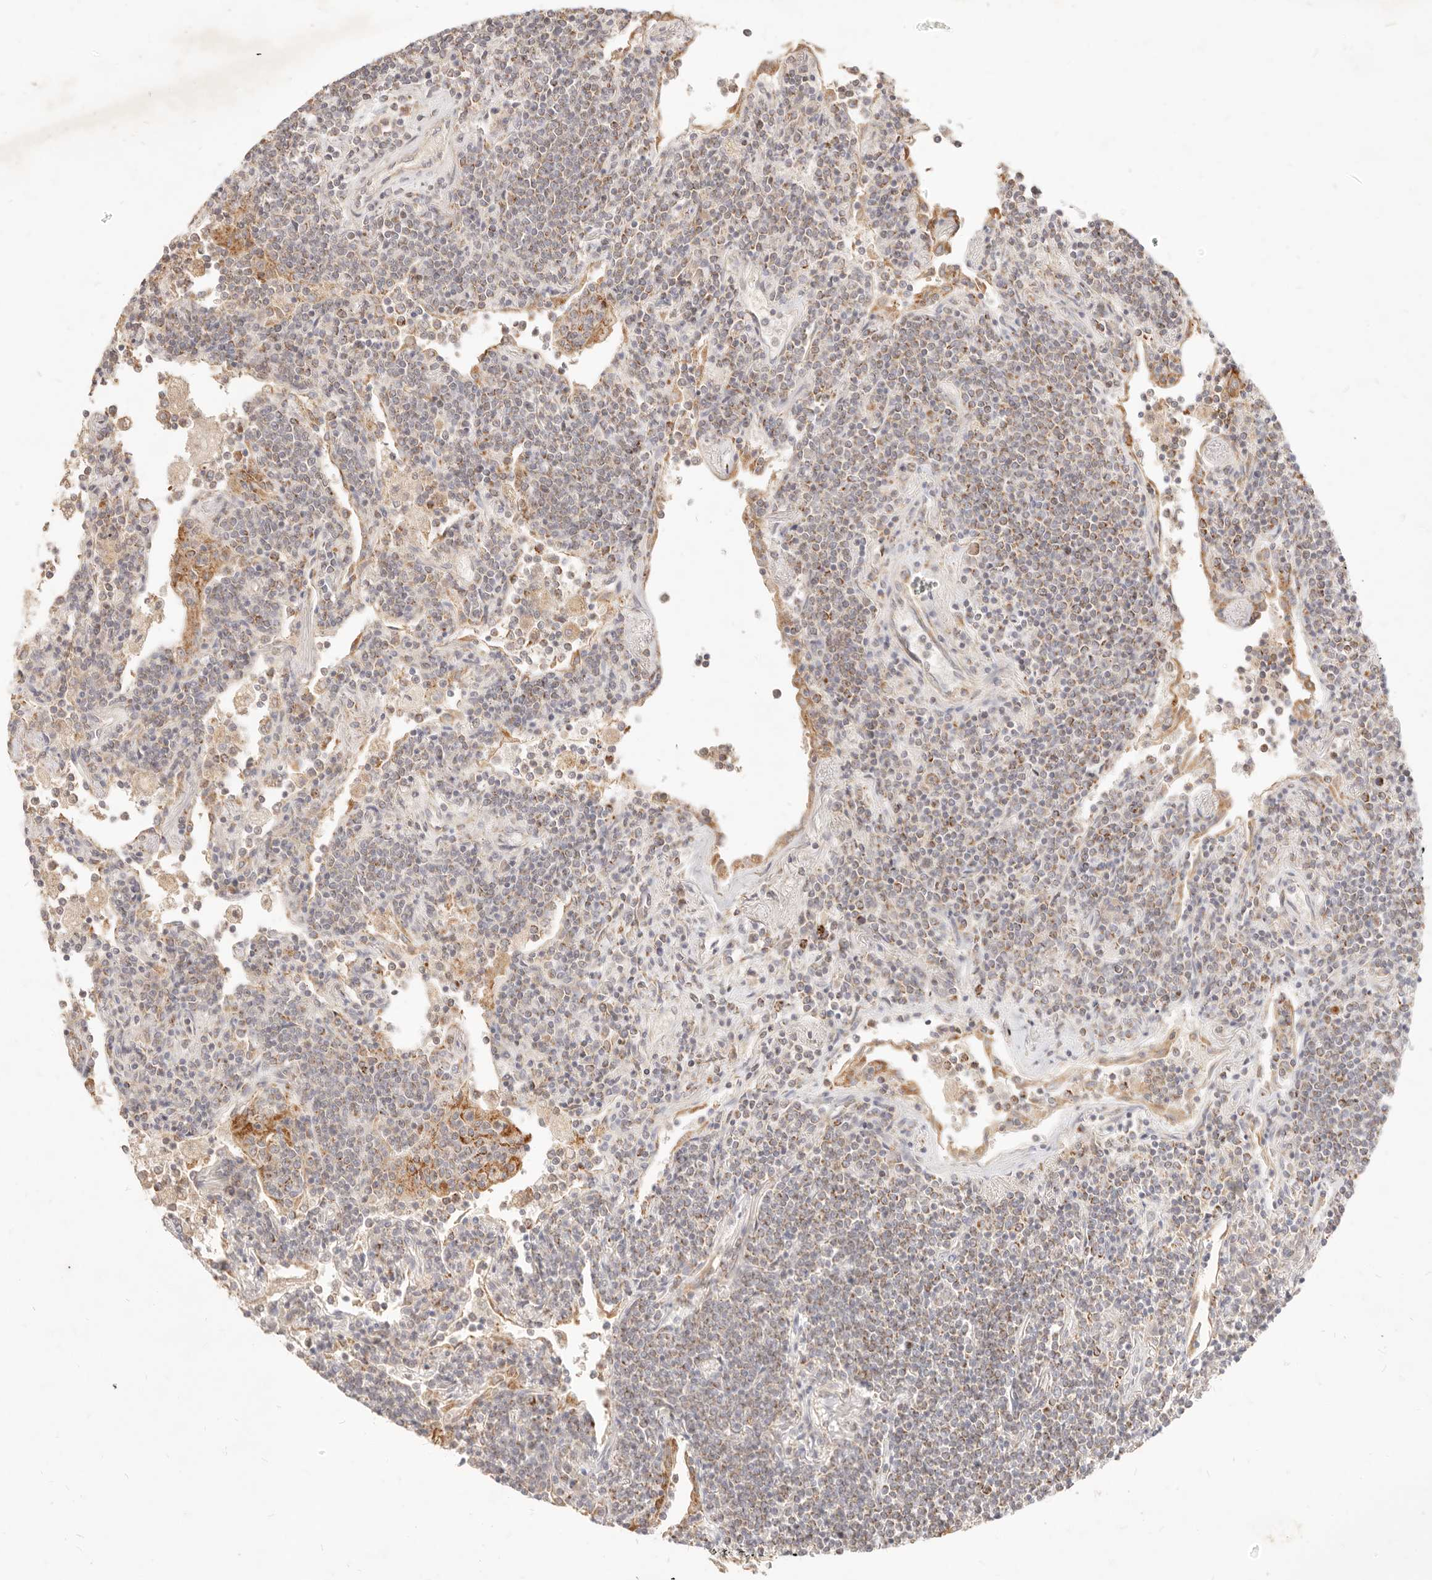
{"staining": {"intensity": "moderate", "quantity": "25%-75%", "location": "cytoplasmic/membranous"}, "tissue": "lymphoma", "cell_type": "Tumor cells", "image_type": "cancer", "snomed": [{"axis": "morphology", "description": "Malignant lymphoma, non-Hodgkin's type, Low grade"}, {"axis": "topography", "description": "Lung"}], "caption": "Brown immunohistochemical staining in malignant lymphoma, non-Hodgkin's type (low-grade) shows moderate cytoplasmic/membranous staining in approximately 25%-75% of tumor cells. Ihc stains the protein in brown and the nuclei are stained blue.", "gene": "RUBCNL", "patient": {"sex": "female", "age": 71}}